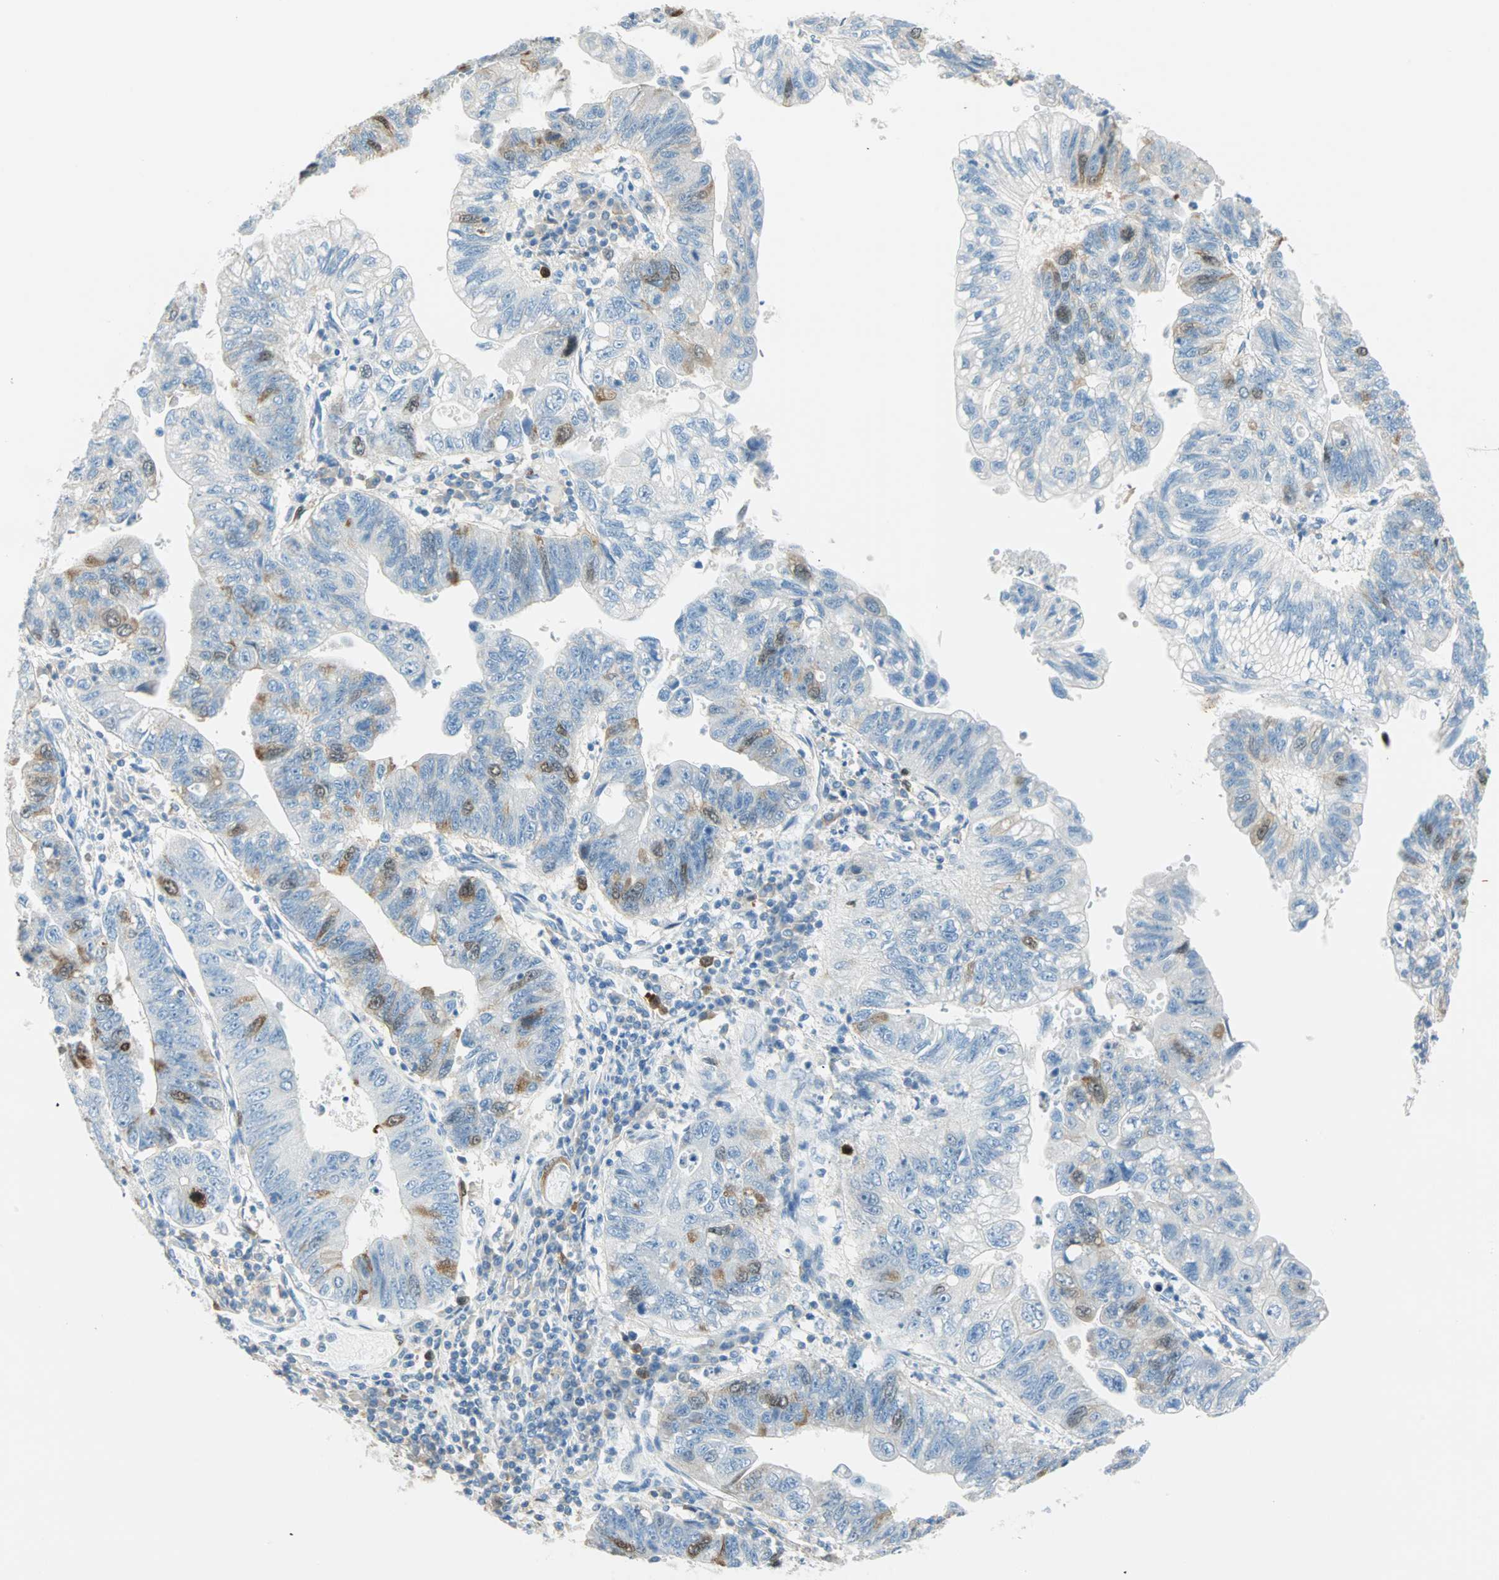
{"staining": {"intensity": "moderate", "quantity": "<25%", "location": "none"}, "tissue": "stomach cancer", "cell_type": "Tumor cells", "image_type": "cancer", "snomed": [{"axis": "morphology", "description": "Adenocarcinoma, NOS"}, {"axis": "topography", "description": "Stomach"}], "caption": "A histopathology image of stomach cancer (adenocarcinoma) stained for a protein shows moderate None brown staining in tumor cells.", "gene": "PTTG1", "patient": {"sex": "male", "age": 59}}